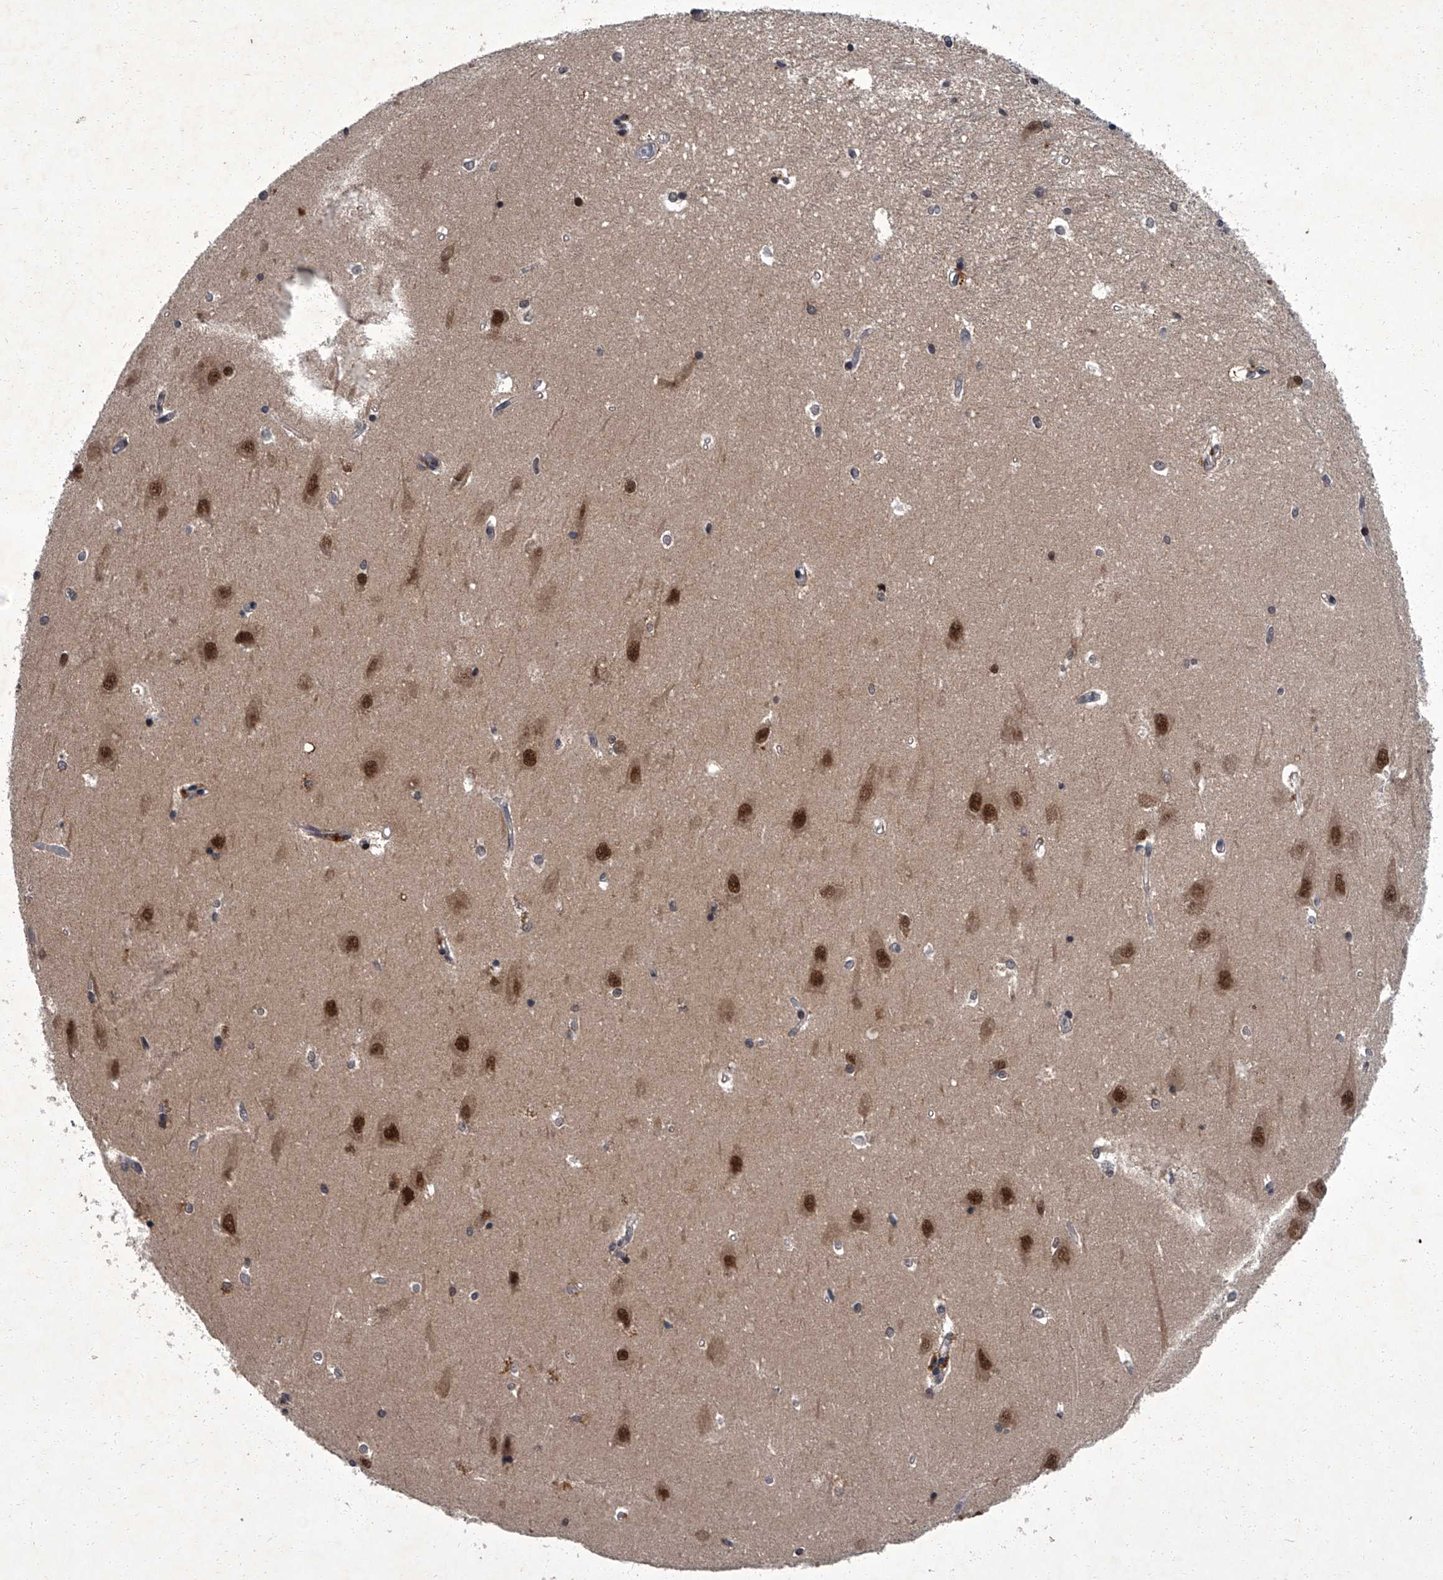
{"staining": {"intensity": "moderate", "quantity": "<25%", "location": "nuclear"}, "tissue": "hippocampus", "cell_type": "Glial cells", "image_type": "normal", "snomed": [{"axis": "morphology", "description": "Normal tissue, NOS"}, {"axis": "topography", "description": "Hippocampus"}], "caption": "Immunohistochemical staining of unremarkable hippocampus shows moderate nuclear protein expression in approximately <25% of glial cells. The staining was performed using DAB, with brown indicating positive protein expression. Nuclei are stained blue with hematoxylin.", "gene": "ZNF518B", "patient": {"sex": "male", "age": 45}}